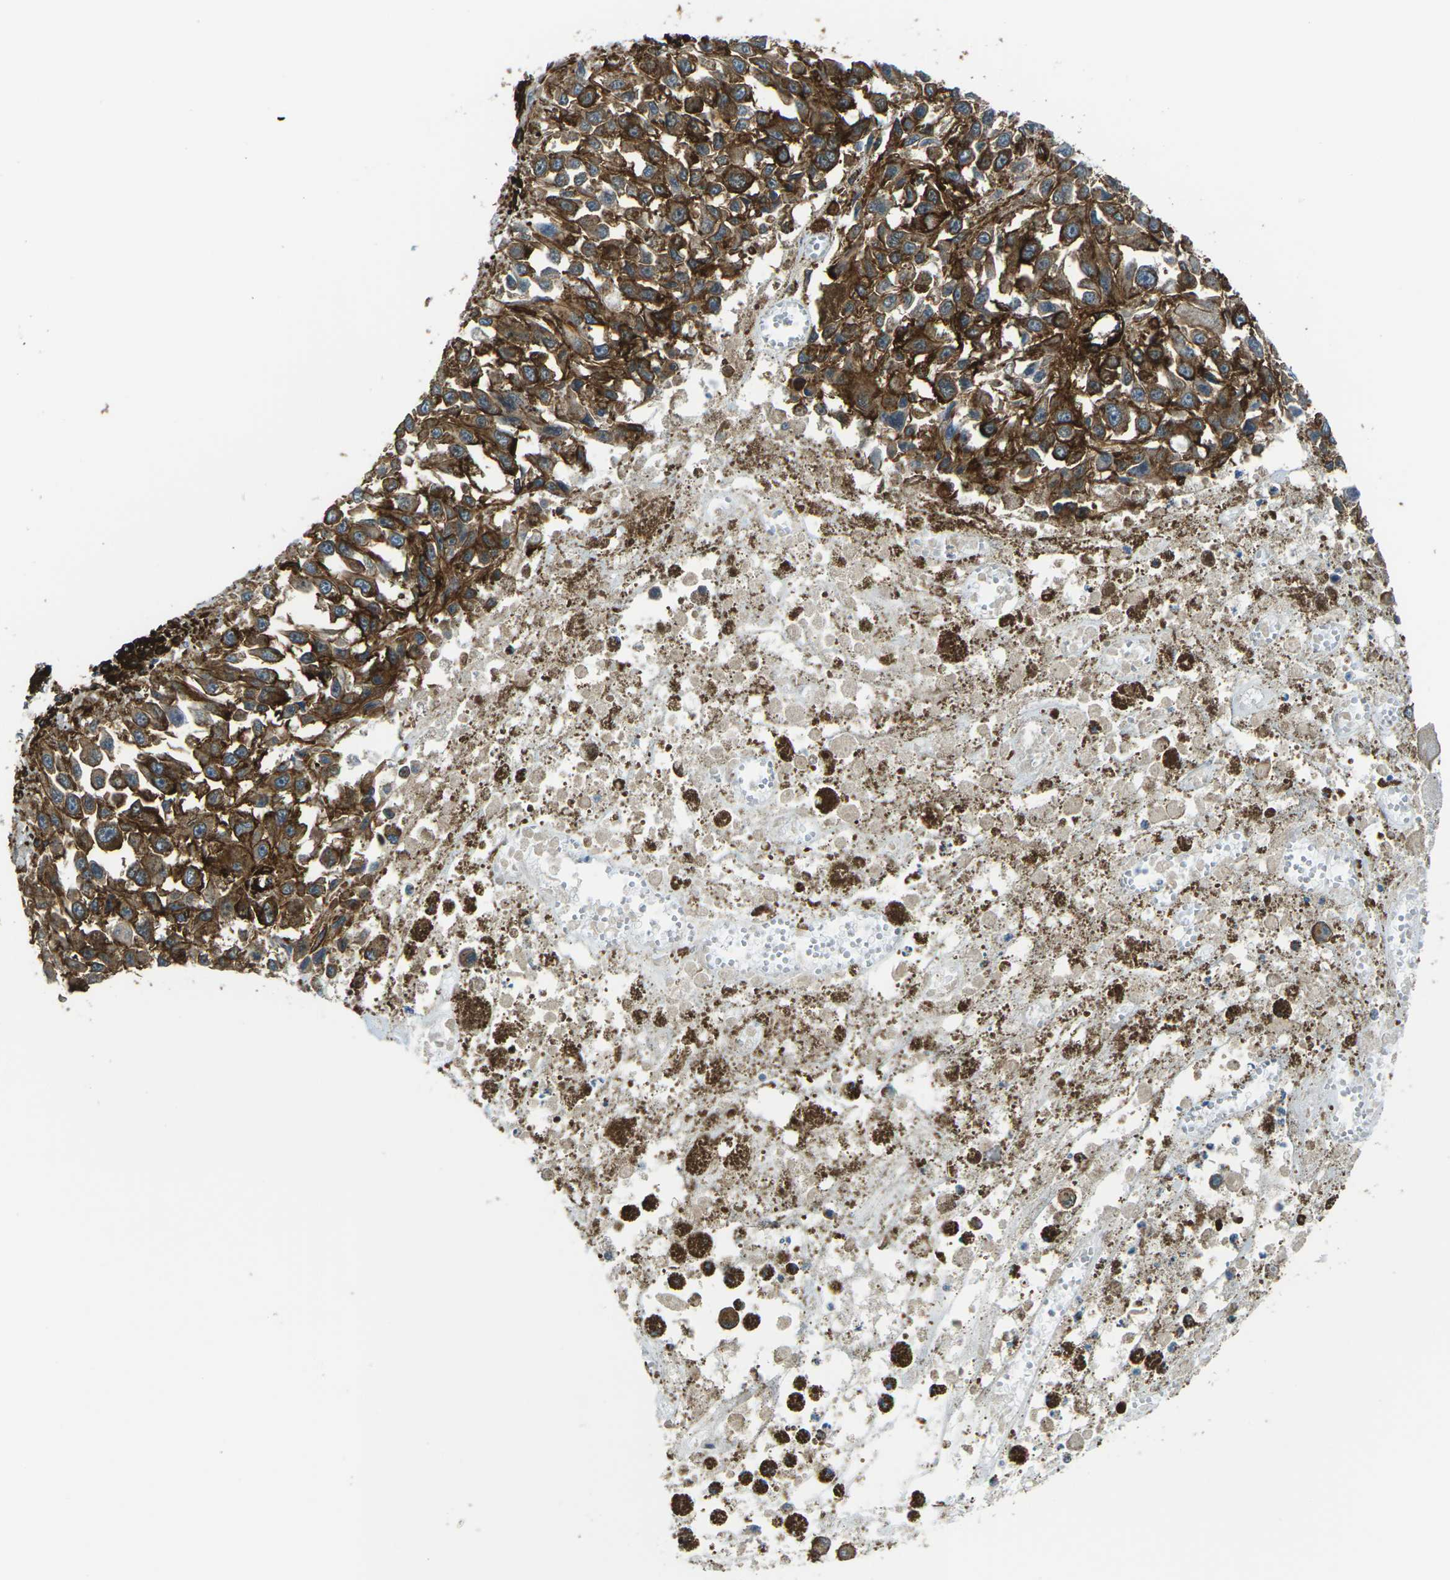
{"staining": {"intensity": "strong", "quantity": ">75%", "location": "cytoplasmic/membranous"}, "tissue": "melanoma", "cell_type": "Tumor cells", "image_type": "cancer", "snomed": [{"axis": "morphology", "description": "Malignant melanoma, Metastatic site"}, {"axis": "topography", "description": "Lymph node"}], "caption": "Strong cytoplasmic/membranous staining is appreciated in approximately >75% of tumor cells in malignant melanoma (metastatic site).", "gene": "GRAMD1C", "patient": {"sex": "male", "age": 59}}